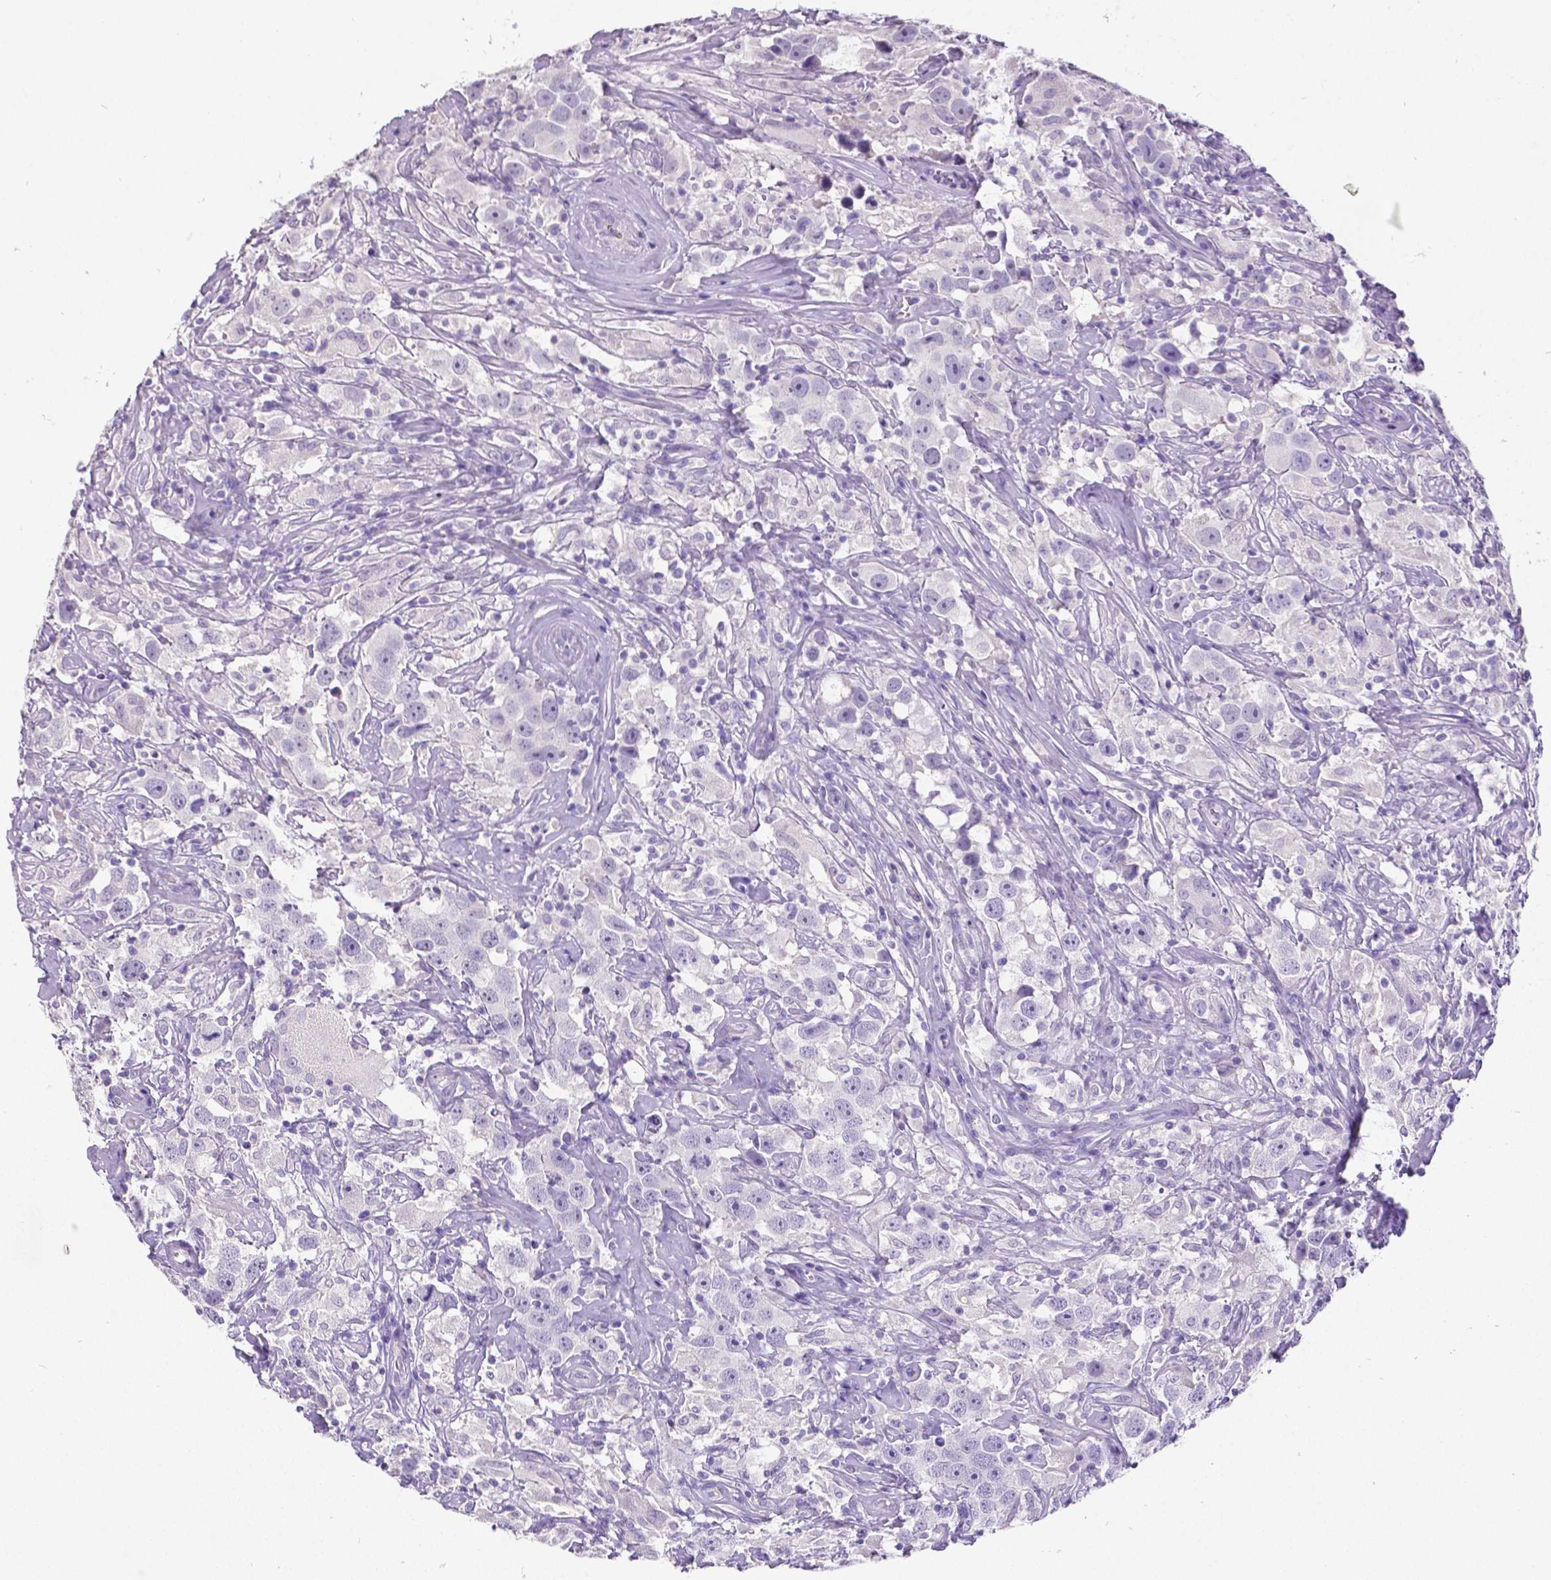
{"staining": {"intensity": "negative", "quantity": "none", "location": "none"}, "tissue": "testis cancer", "cell_type": "Tumor cells", "image_type": "cancer", "snomed": [{"axis": "morphology", "description": "Seminoma, NOS"}, {"axis": "topography", "description": "Testis"}], "caption": "Tumor cells are negative for brown protein staining in testis cancer (seminoma).", "gene": "SATB2", "patient": {"sex": "male", "age": 49}}